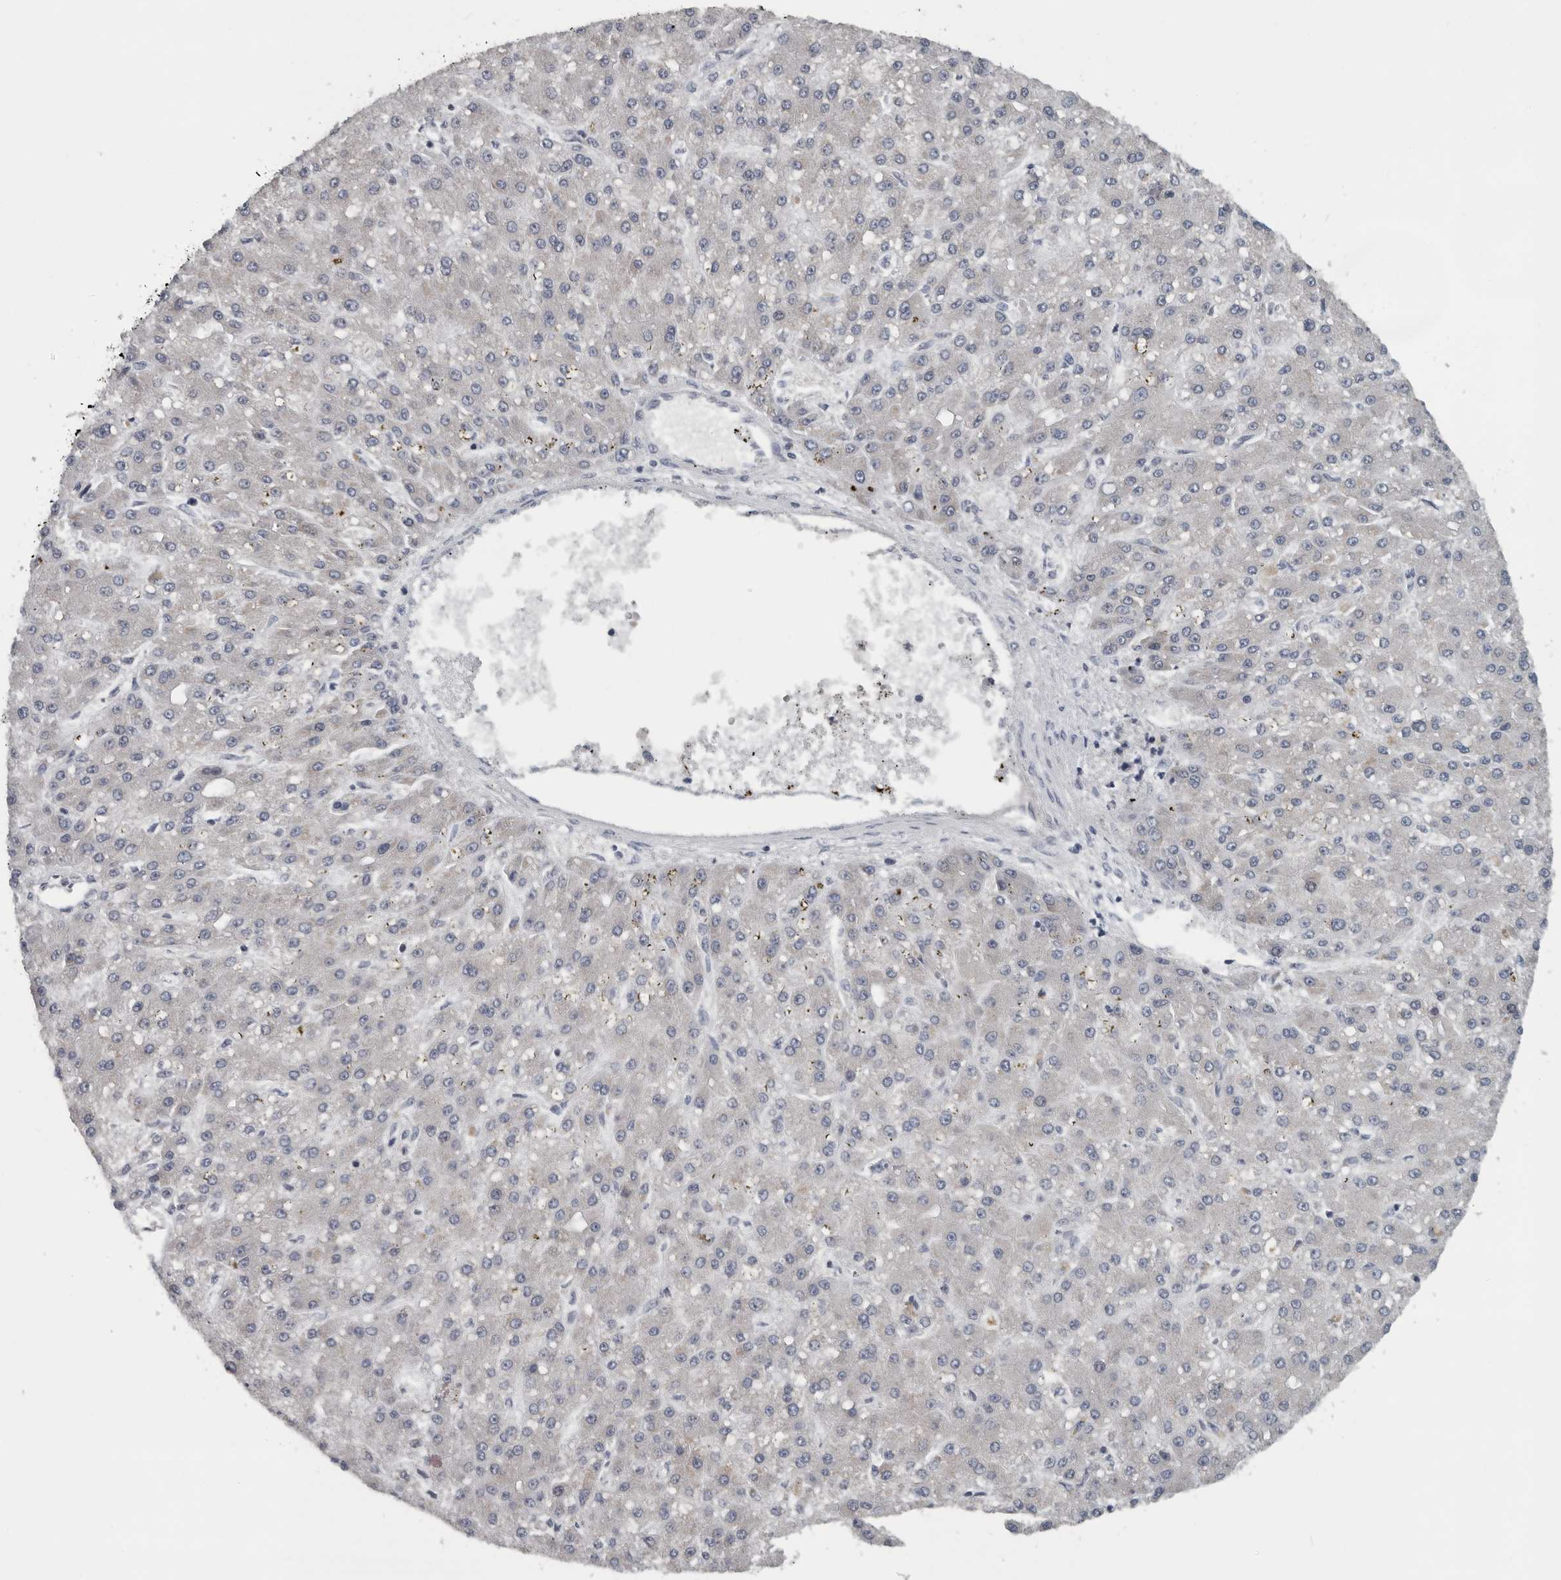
{"staining": {"intensity": "negative", "quantity": "none", "location": "none"}, "tissue": "liver cancer", "cell_type": "Tumor cells", "image_type": "cancer", "snomed": [{"axis": "morphology", "description": "Carcinoma, Hepatocellular, NOS"}, {"axis": "topography", "description": "Liver"}], "caption": "DAB (3,3'-diaminobenzidine) immunohistochemical staining of human liver hepatocellular carcinoma displays no significant staining in tumor cells. (Immunohistochemistry (ihc), brightfield microscopy, high magnification).", "gene": "TMEM199", "patient": {"sex": "male", "age": 67}}